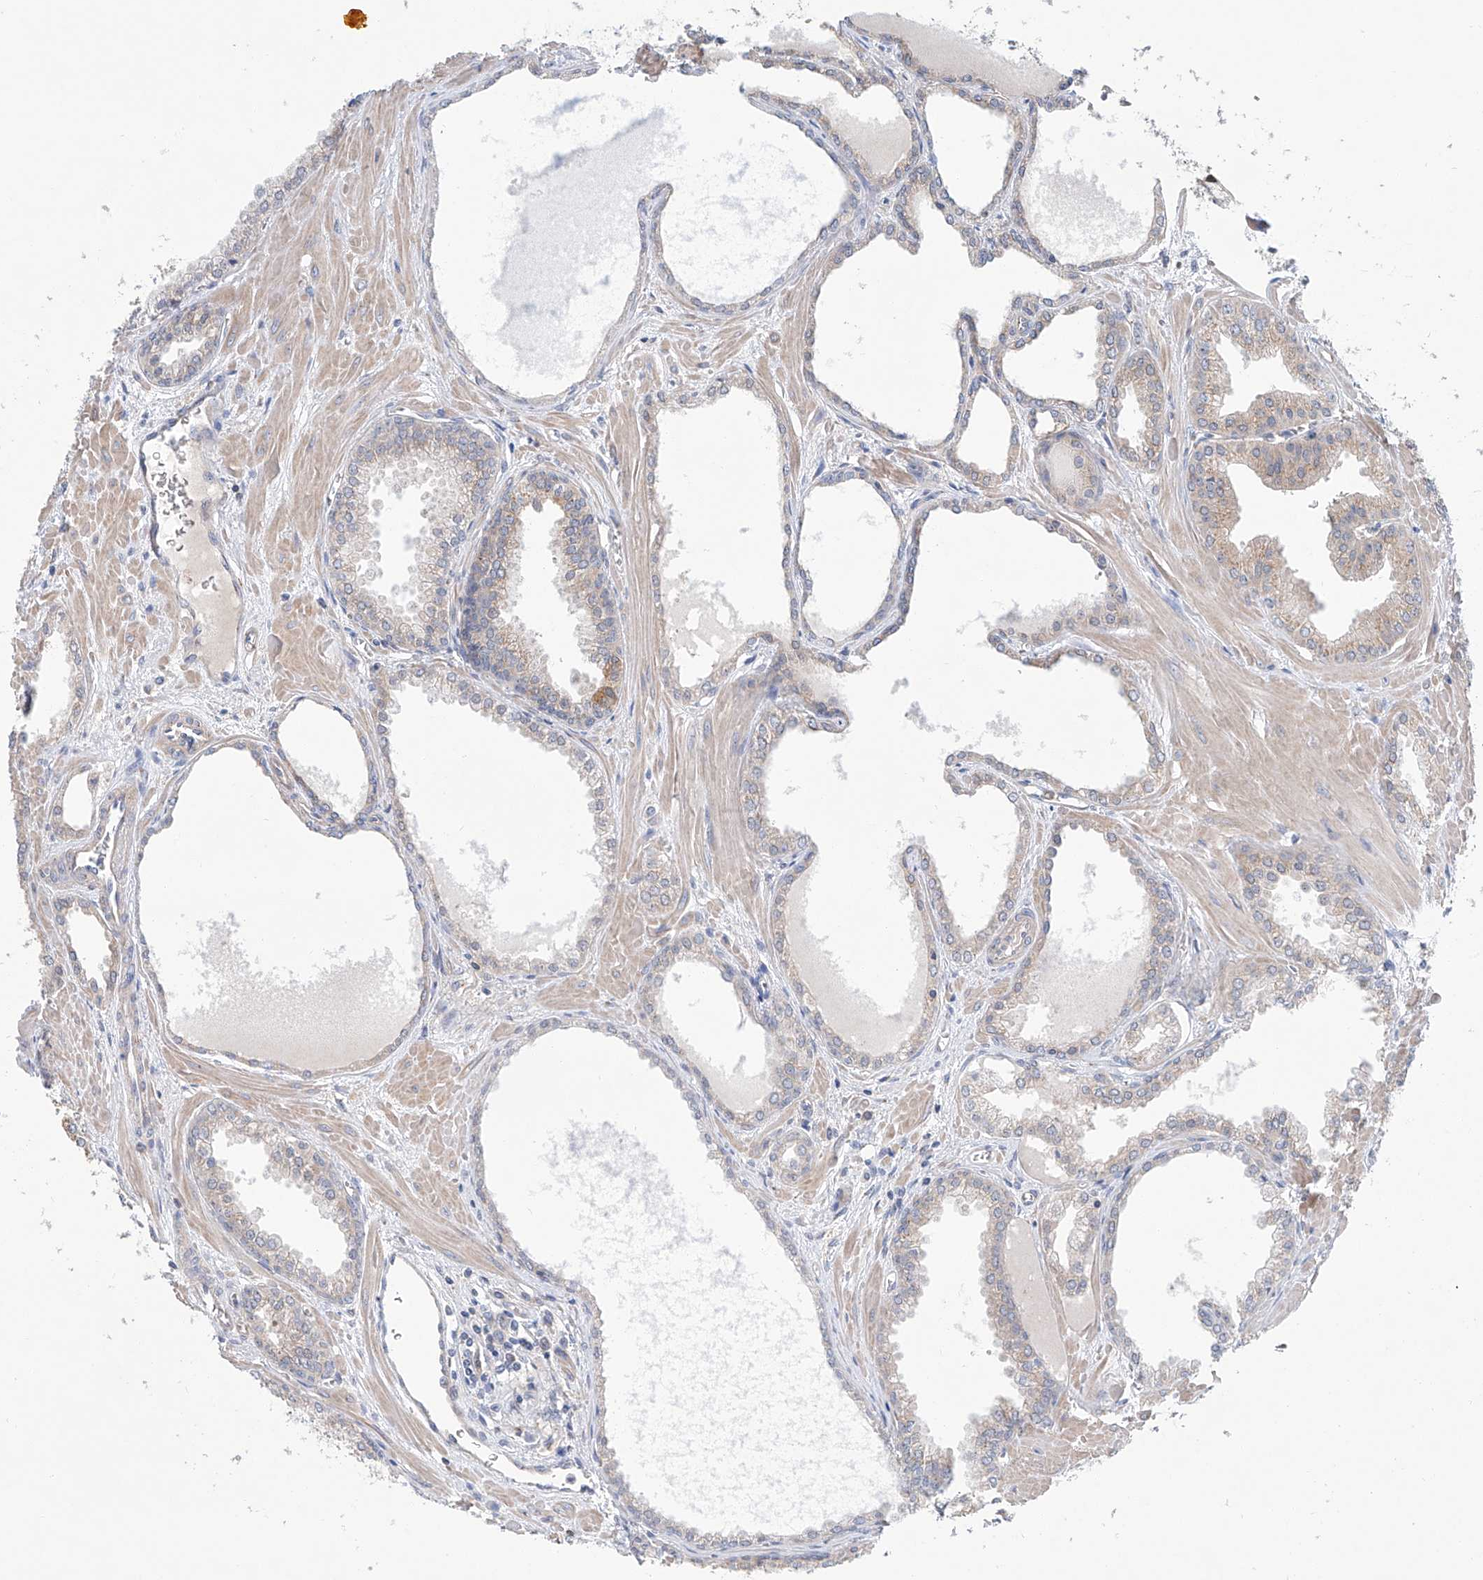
{"staining": {"intensity": "weak", "quantity": "25%-75%", "location": "cytoplasmic/membranous"}, "tissue": "prostate cancer", "cell_type": "Tumor cells", "image_type": "cancer", "snomed": [{"axis": "morphology", "description": "Adenocarcinoma, Low grade"}, {"axis": "topography", "description": "Prostate"}], "caption": "Weak cytoplasmic/membranous protein staining is appreciated in about 25%-75% of tumor cells in prostate cancer.", "gene": "SLC22A7", "patient": {"sex": "male", "age": 67}}